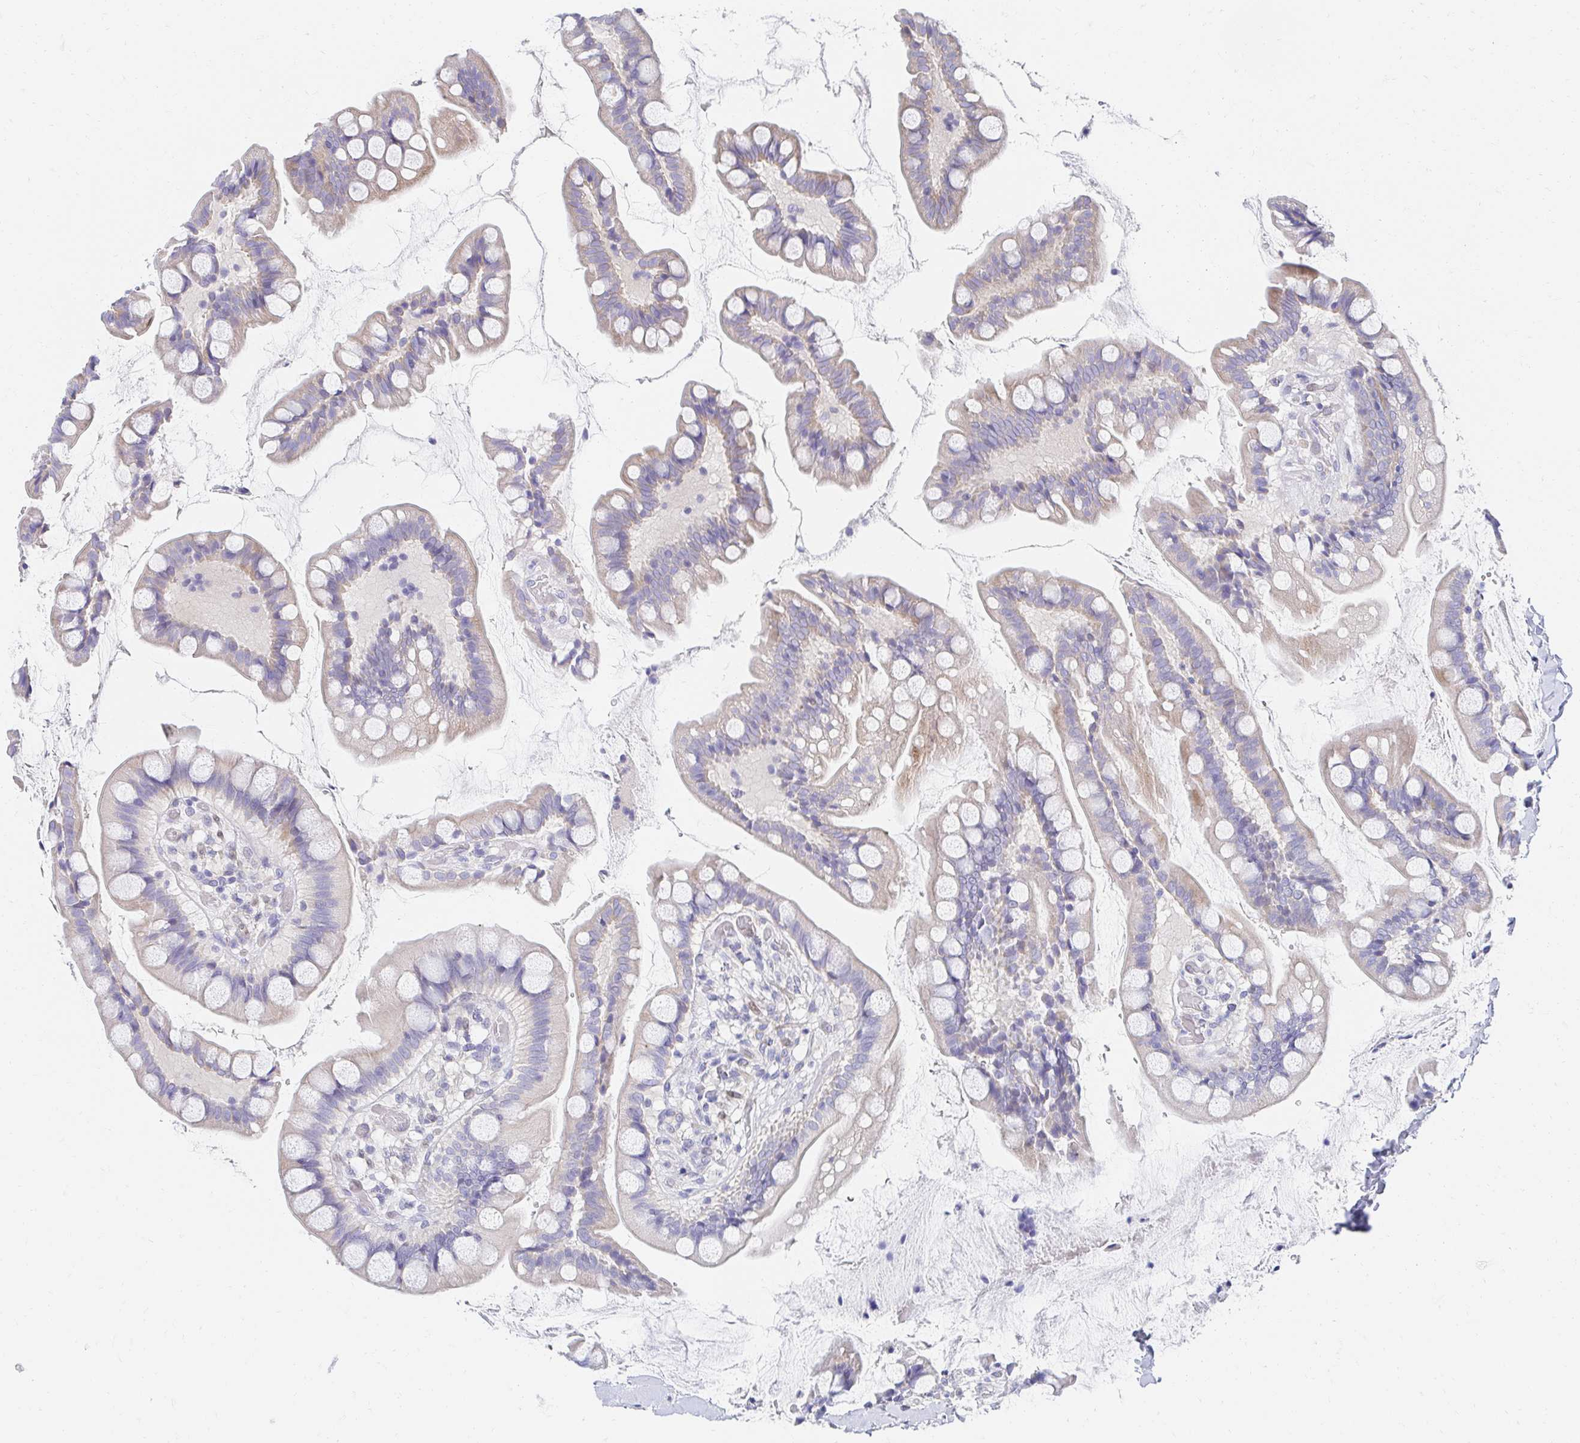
{"staining": {"intensity": "weak", "quantity": "<25%", "location": "cytoplasmic/membranous"}, "tissue": "small intestine", "cell_type": "Glandular cells", "image_type": "normal", "snomed": [{"axis": "morphology", "description": "Normal tissue, NOS"}, {"axis": "topography", "description": "Small intestine"}], "caption": "IHC of unremarkable human small intestine demonstrates no expression in glandular cells.", "gene": "AKAP14", "patient": {"sex": "male", "age": 70}}